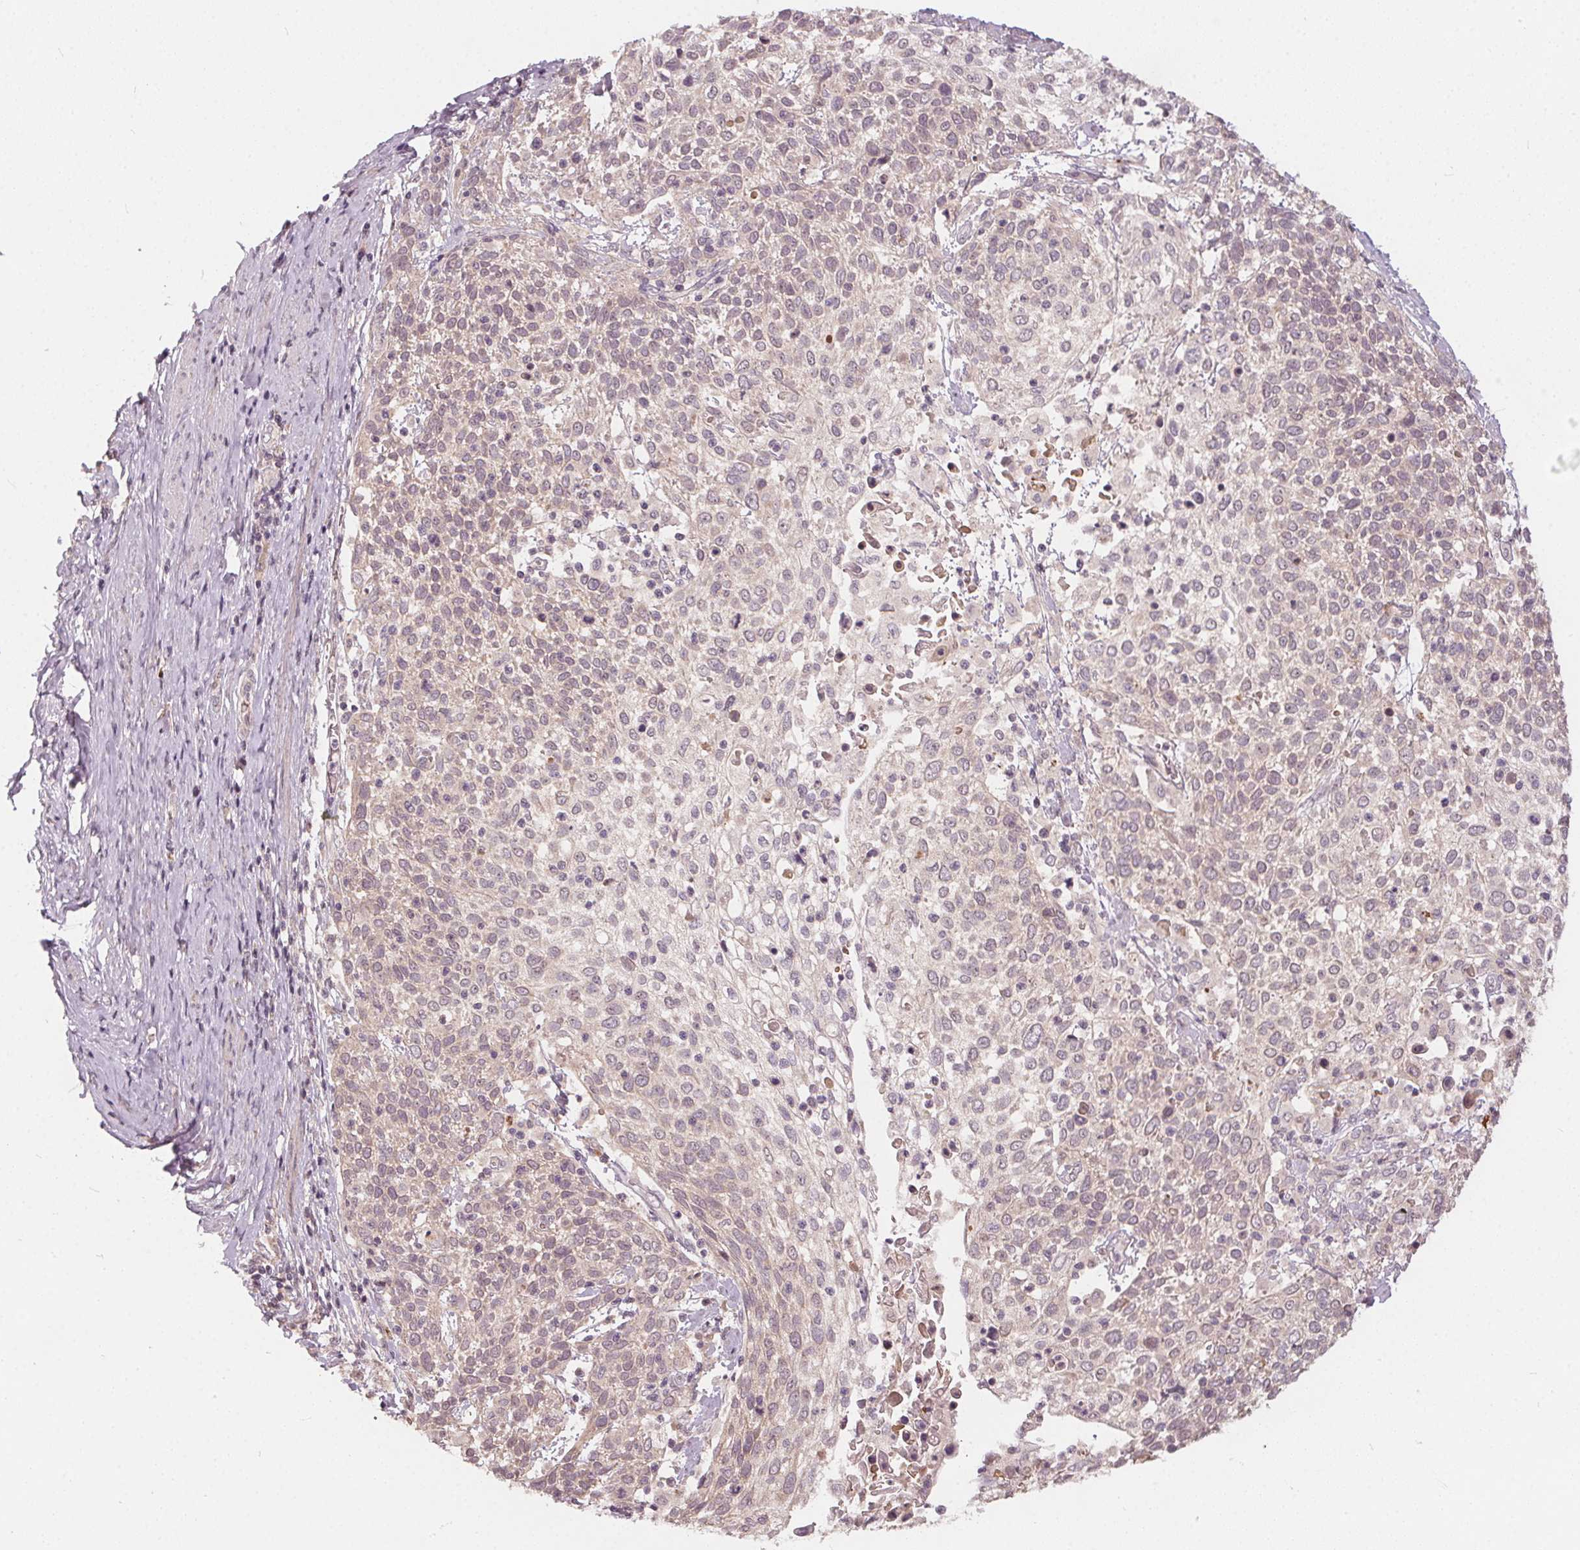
{"staining": {"intensity": "negative", "quantity": "none", "location": "none"}, "tissue": "cervical cancer", "cell_type": "Tumor cells", "image_type": "cancer", "snomed": [{"axis": "morphology", "description": "Squamous cell carcinoma, NOS"}, {"axis": "topography", "description": "Cervix"}], "caption": "An immunohistochemistry (IHC) photomicrograph of cervical cancer is shown. There is no staining in tumor cells of cervical cancer.", "gene": "IPO13", "patient": {"sex": "female", "age": 61}}